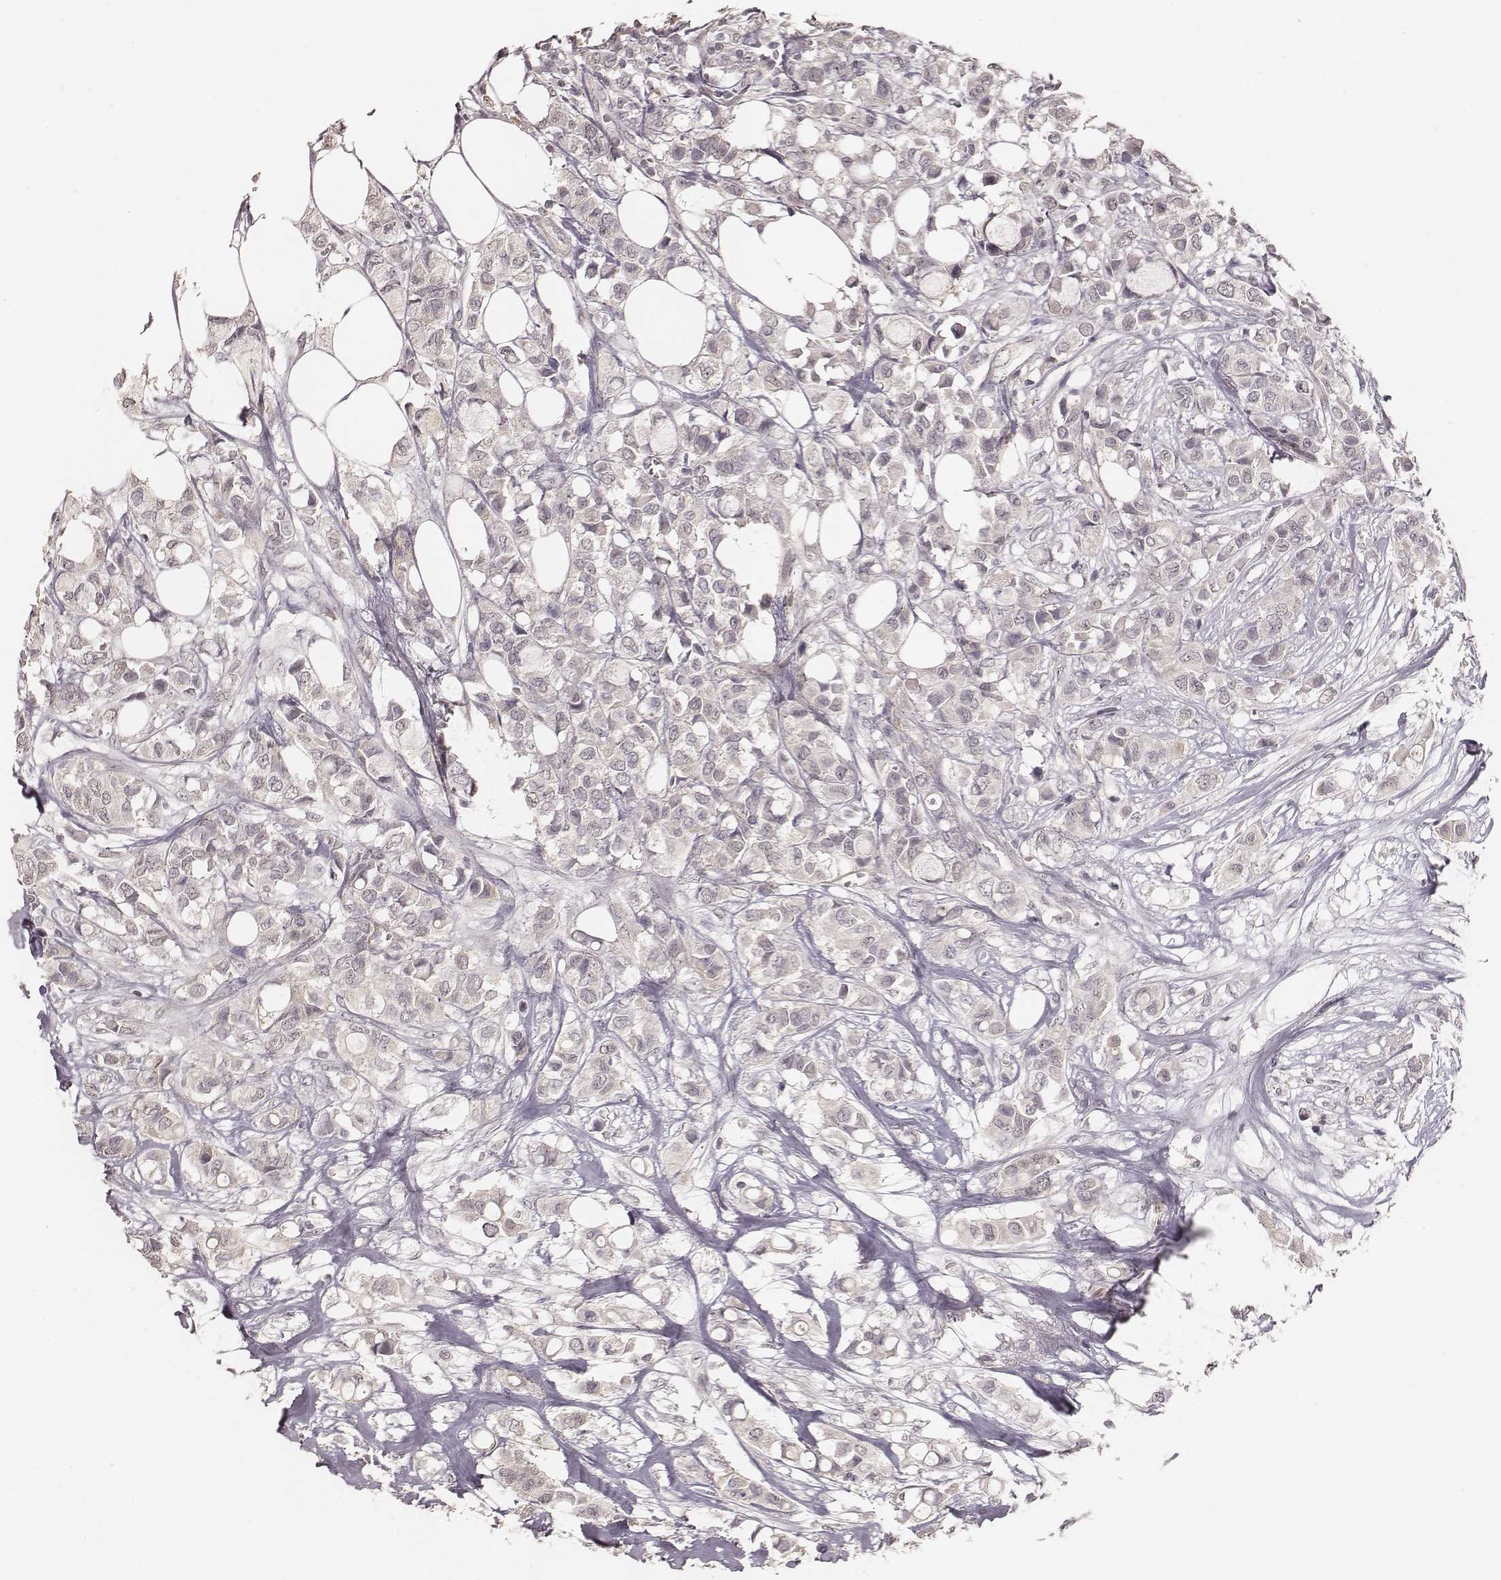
{"staining": {"intensity": "negative", "quantity": "none", "location": "none"}, "tissue": "breast cancer", "cell_type": "Tumor cells", "image_type": "cancer", "snomed": [{"axis": "morphology", "description": "Duct carcinoma"}, {"axis": "topography", "description": "Breast"}], "caption": "Breast cancer was stained to show a protein in brown. There is no significant staining in tumor cells. (Brightfield microscopy of DAB (3,3'-diaminobenzidine) IHC at high magnification).", "gene": "LY6K", "patient": {"sex": "female", "age": 85}}